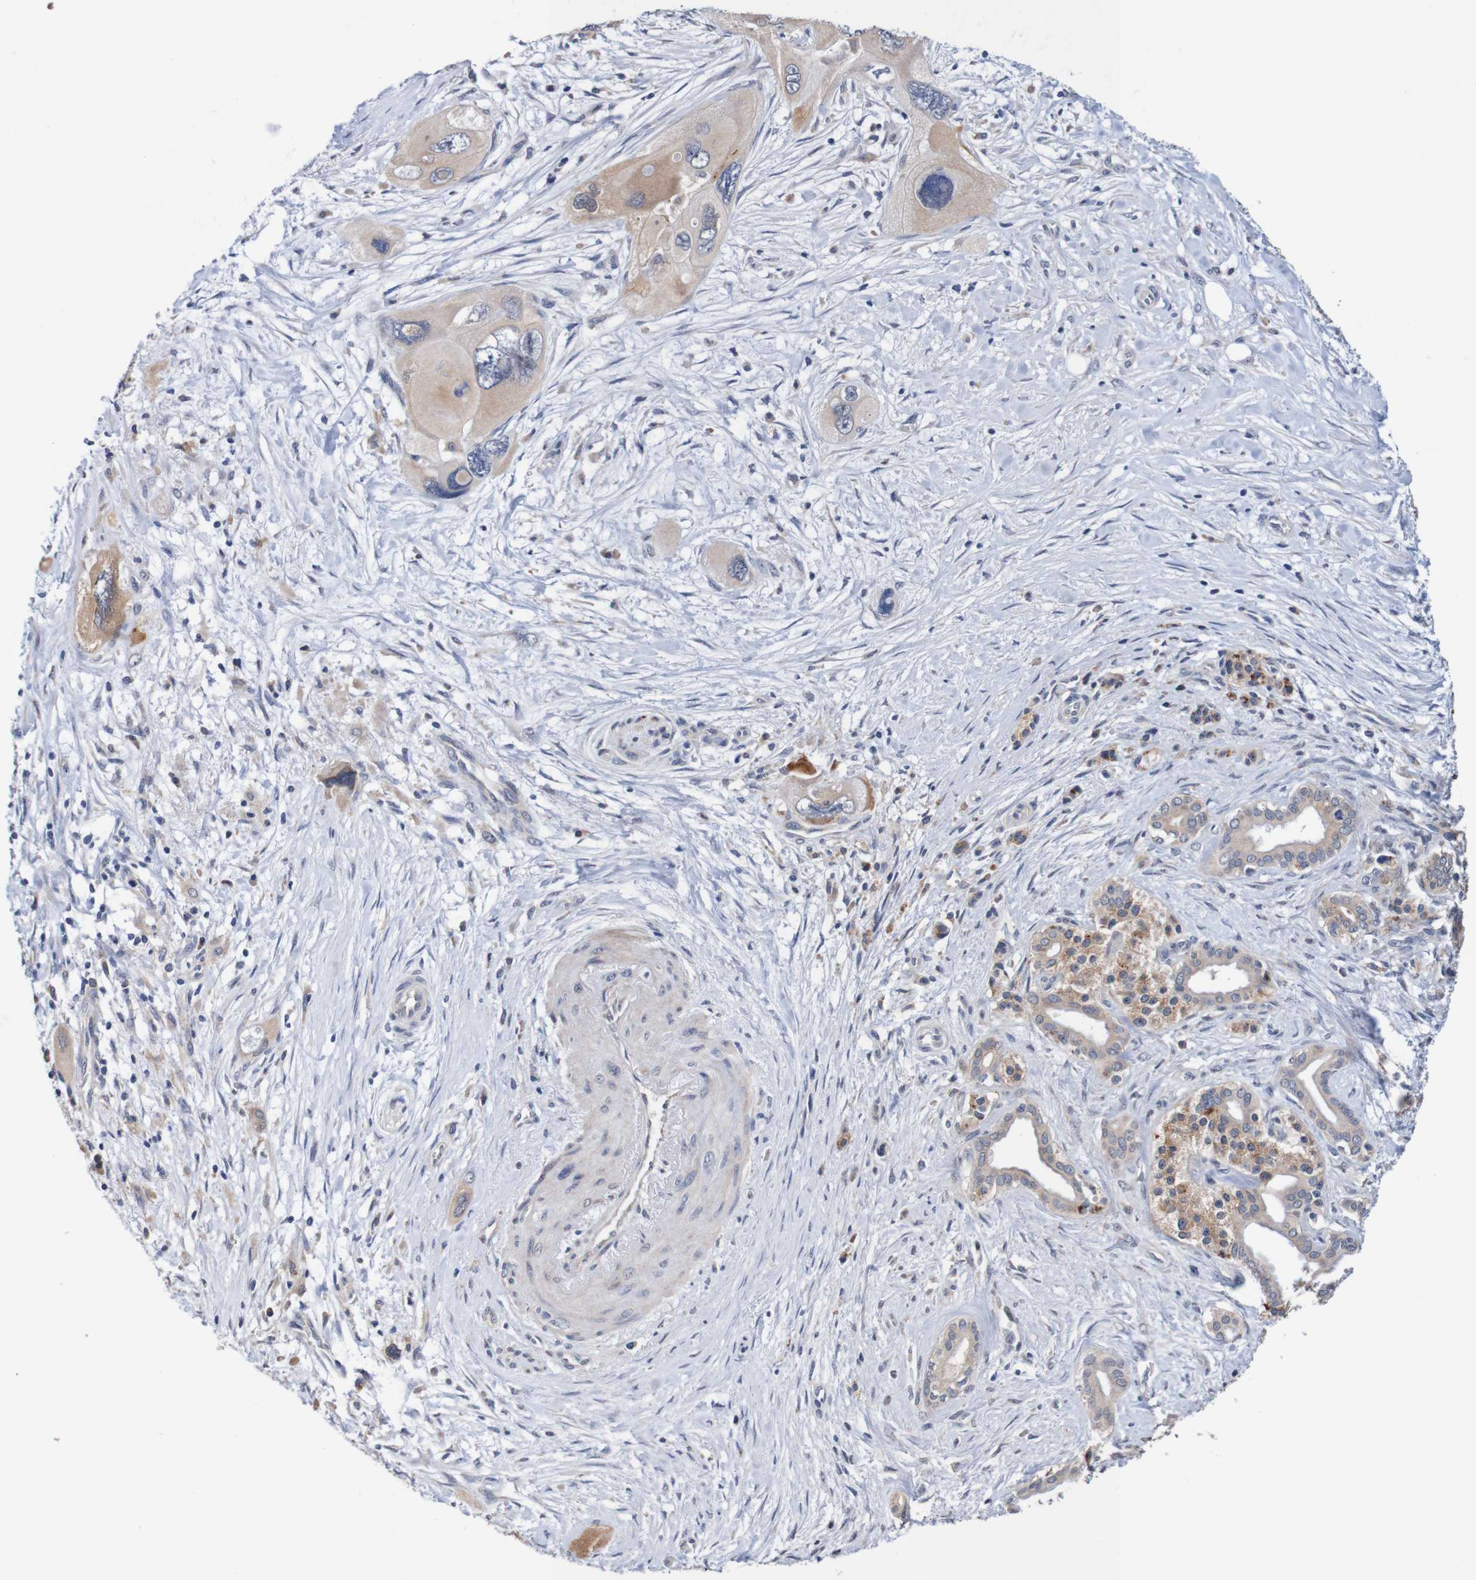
{"staining": {"intensity": "moderate", "quantity": "25%-75%", "location": "cytoplasmic/membranous"}, "tissue": "pancreatic cancer", "cell_type": "Tumor cells", "image_type": "cancer", "snomed": [{"axis": "morphology", "description": "Adenocarcinoma, NOS"}, {"axis": "topography", "description": "Pancreas"}], "caption": "Human pancreatic cancer (adenocarcinoma) stained with a brown dye shows moderate cytoplasmic/membranous positive staining in about 25%-75% of tumor cells.", "gene": "FIBP", "patient": {"sex": "male", "age": 73}}